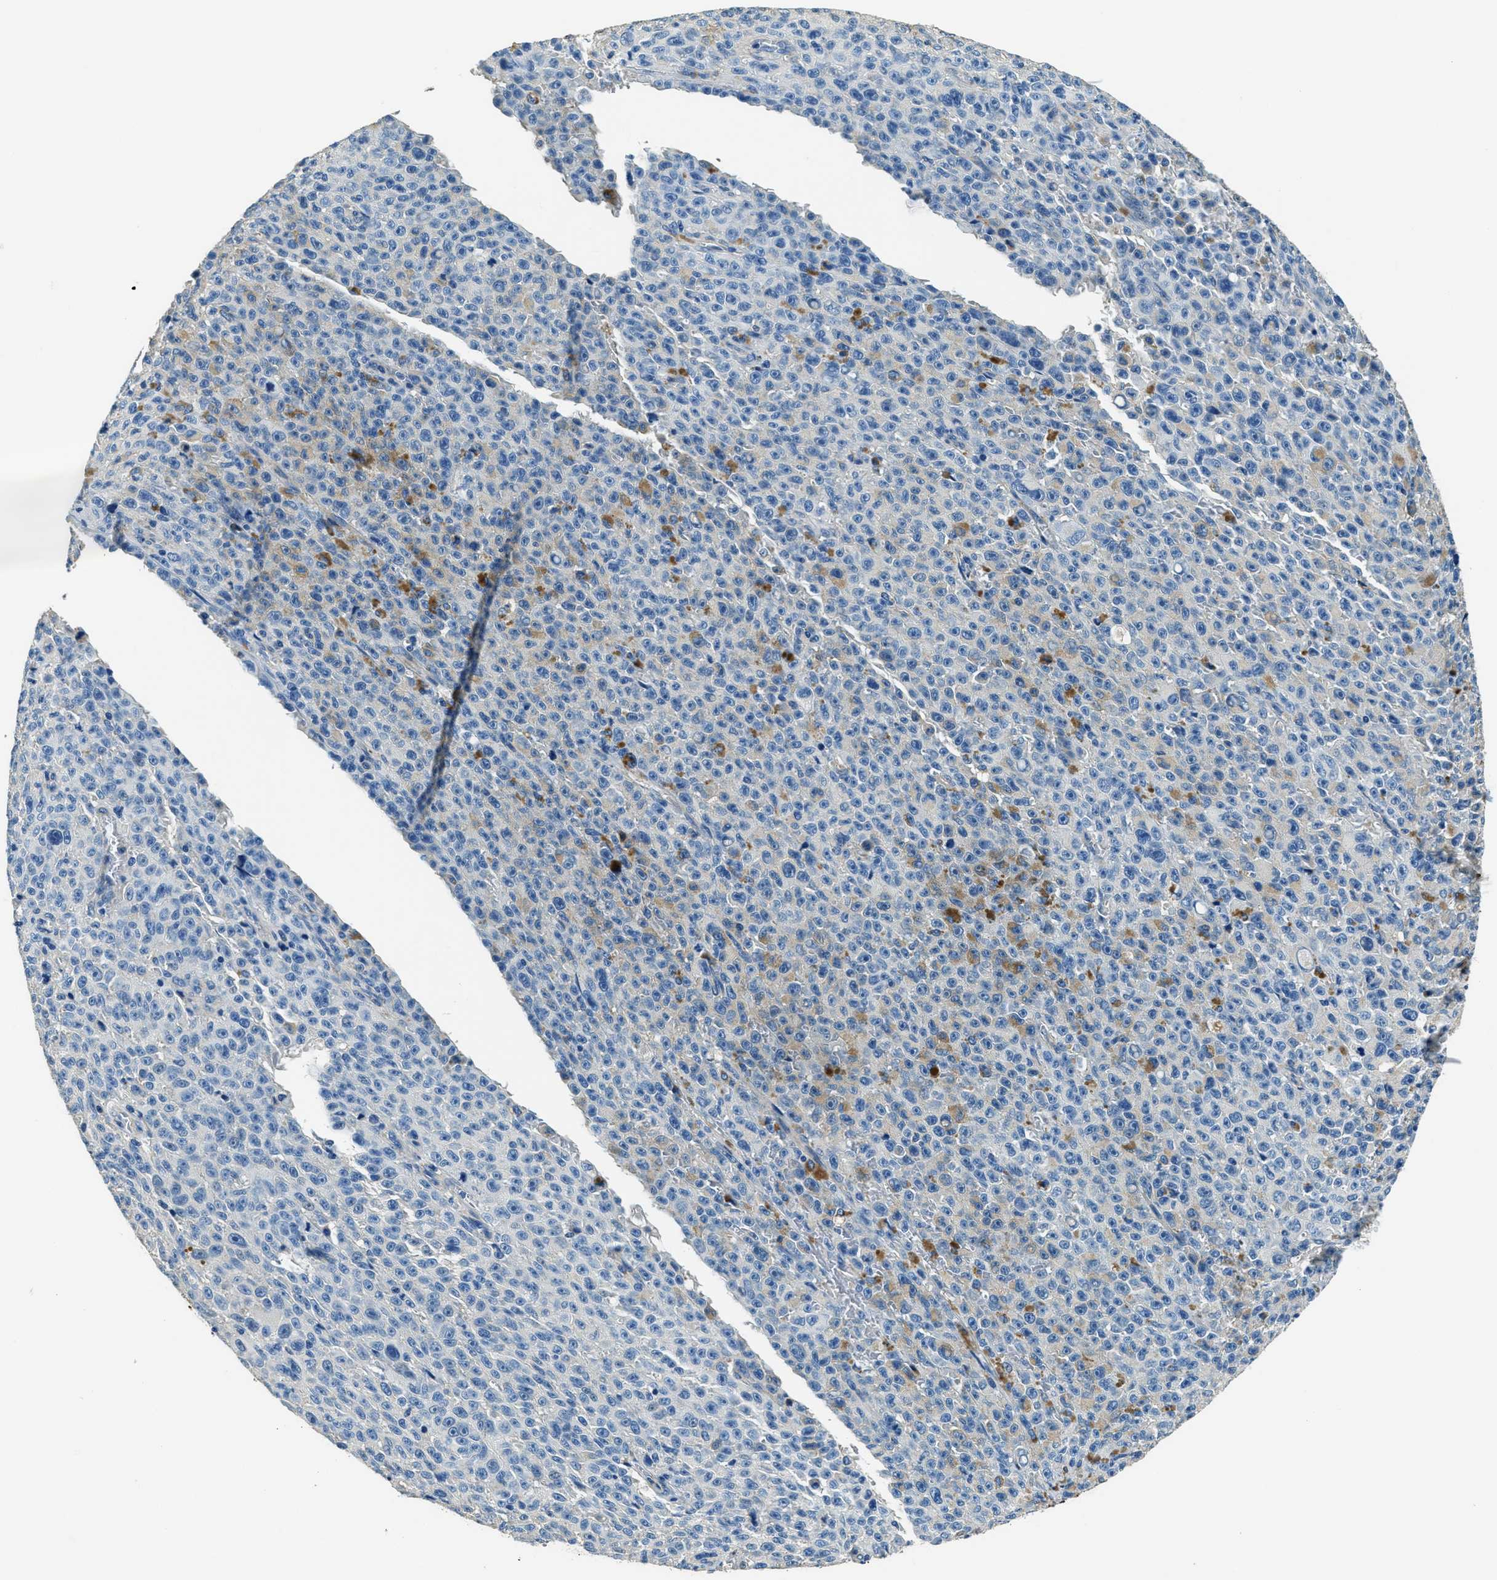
{"staining": {"intensity": "negative", "quantity": "none", "location": "none"}, "tissue": "melanoma", "cell_type": "Tumor cells", "image_type": "cancer", "snomed": [{"axis": "morphology", "description": "Malignant melanoma, NOS"}, {"axis": "topography", "description": "Skin"}], "caption": "This is an immunohistochemistry (IHC) micrograph of human melanoma. There is no positivity in tumor cells.", "gene": "TMEM186", "patient": {"sex": "female", "age": 82}}